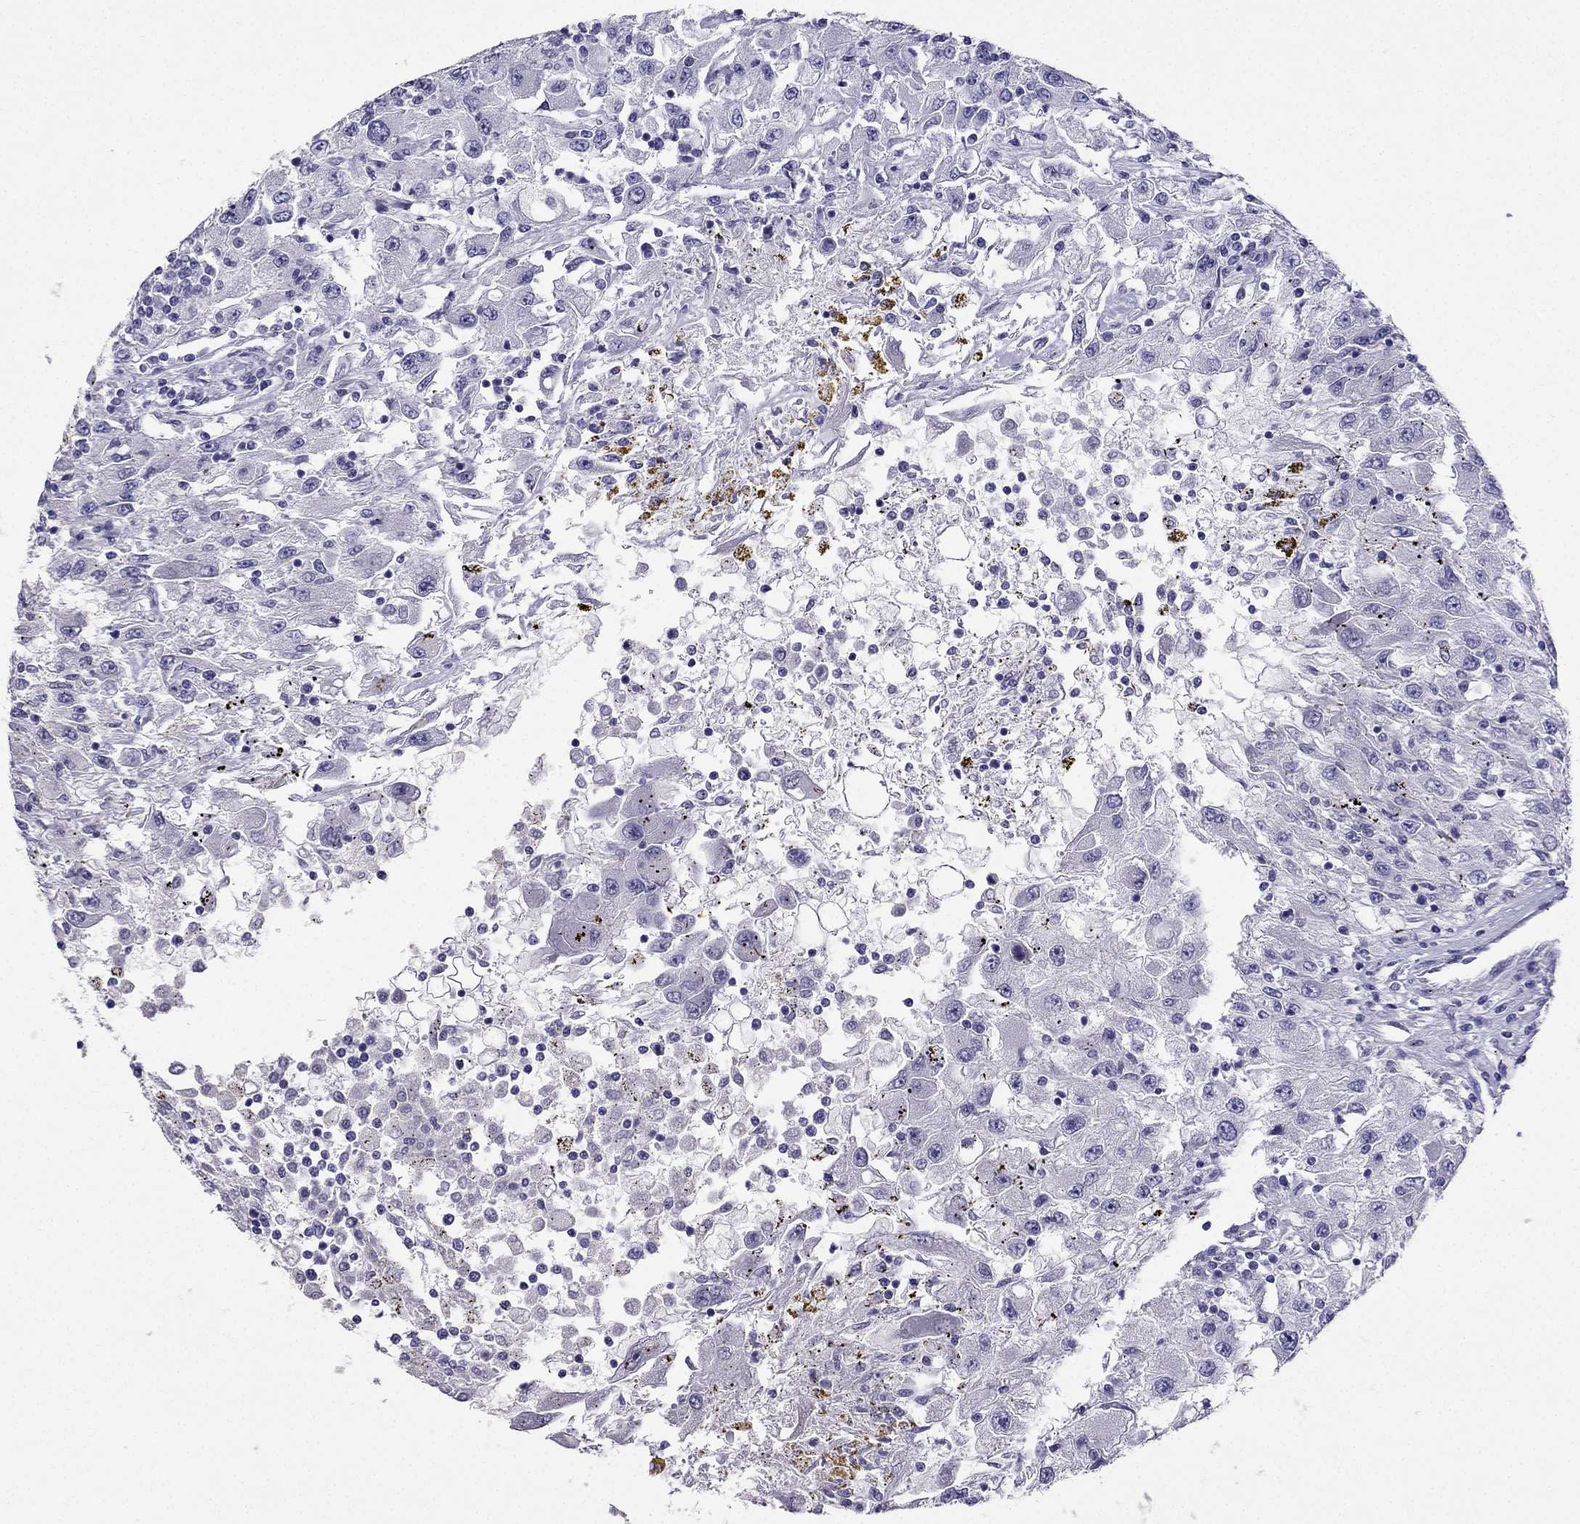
{"staining": {"intensity": "negative", "quantity": "none", "location": "none"}, "tissue": "renal cancer", "cell_type": "Tumor cells", "image_type": "cancer", "snomed": [{"axis": "morphology", "description": "Adenocarcinoma, NOS"}, {"axis": "topography", "description": "Kidney"}], "caption": "Histopathology image shows no protein expression in tumor cells of renal adenocarcinoma tissue. (DAB (3,3'-diaminobenzidine) IHC, high magnification).", "gene": "ARID3A", "patient": {"sex": "female", "age": 67}}